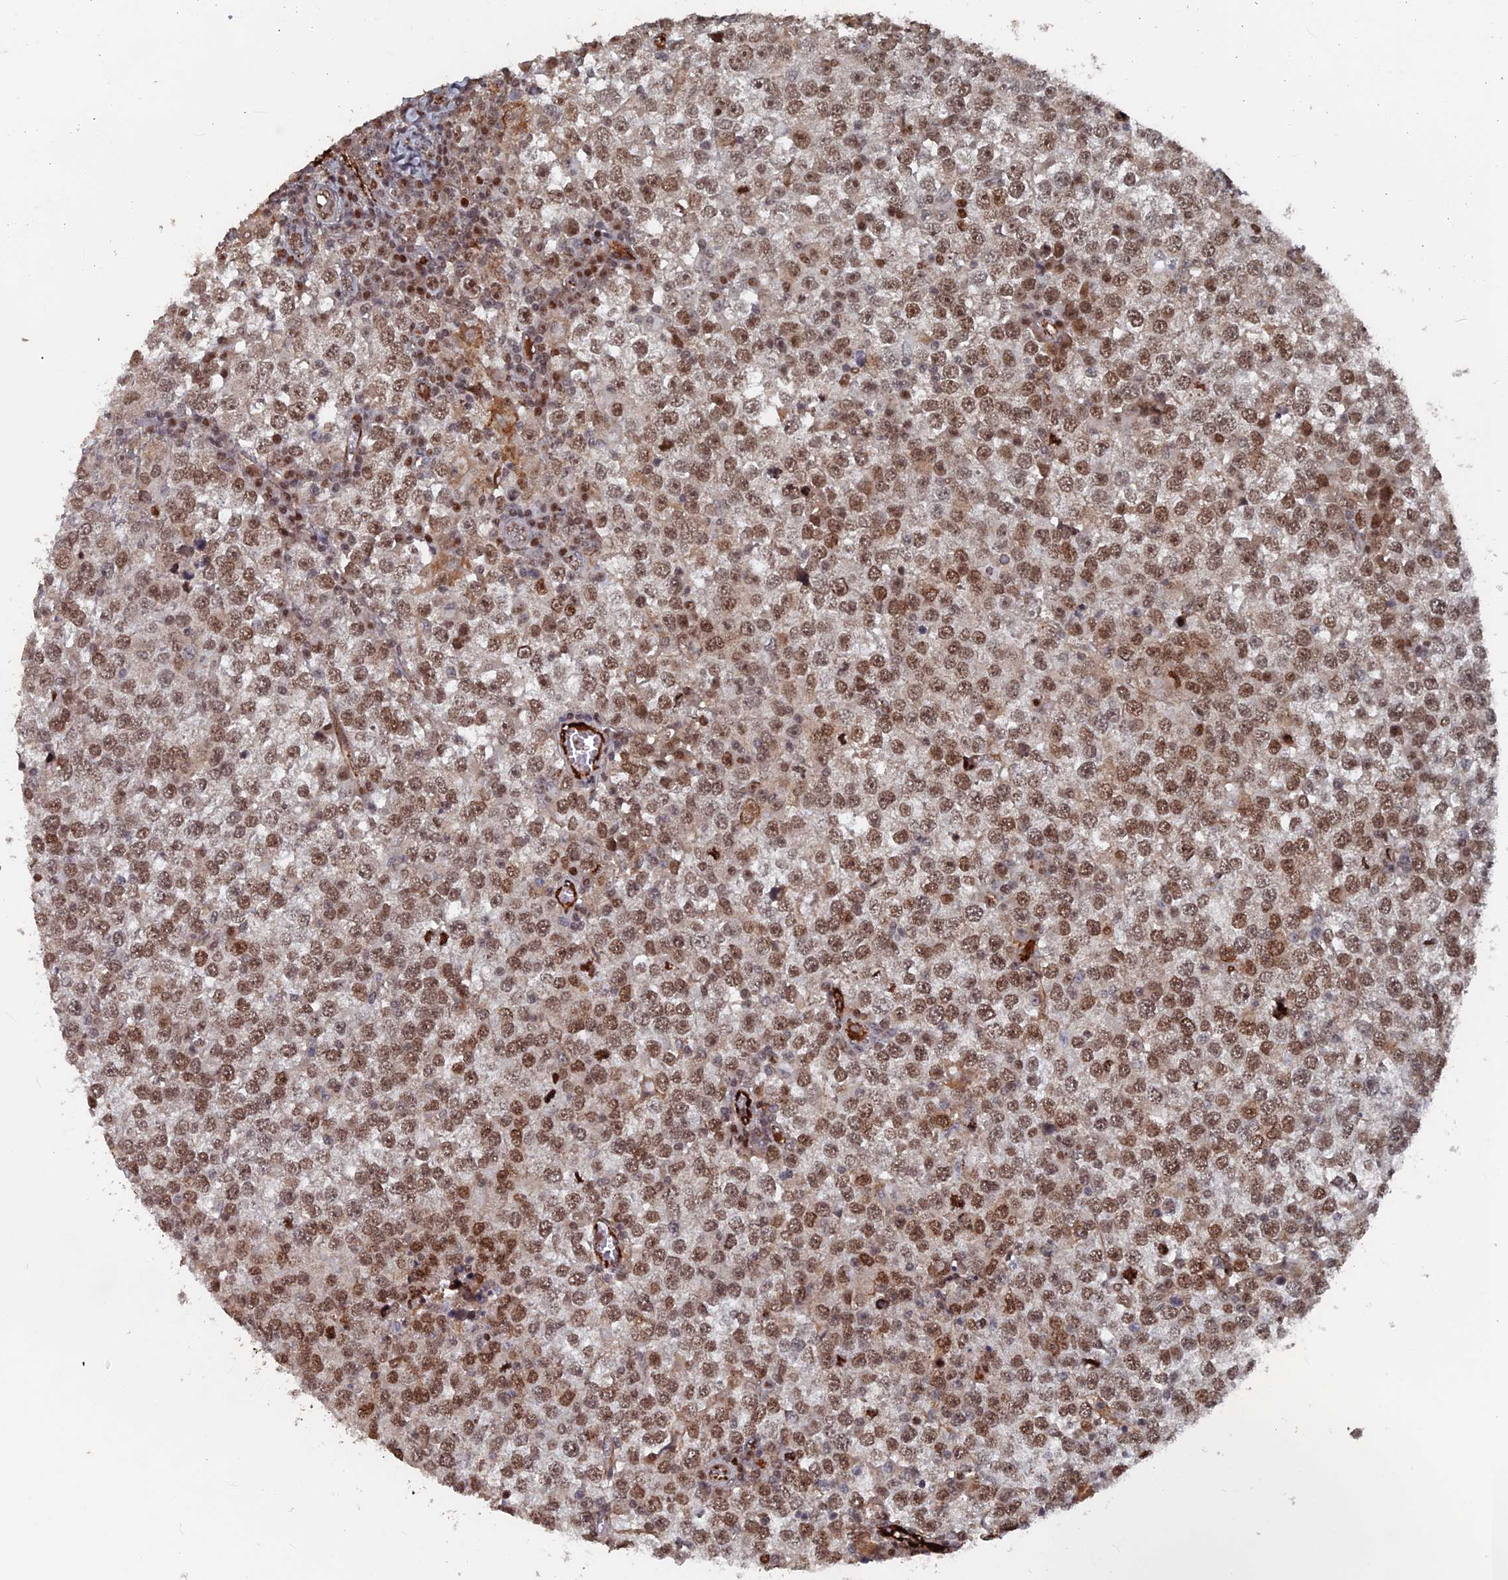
{"staining": {"intensity": "moderate", "quantity": ">75%", "location": "nuclear"}, "tissue": "testis cancer", "cell_type": "Tumor cells", "image_type": "cancer", "snomed": [{"axis": "morphology", "description": "Seminoma, NOS"}, {"axis": "topography", "description": "Testis"}], "caption": "Testis seminoma stained for a protein (brown) demonstrates moderate nuclear positive expression in approximately >75% of tumor cells.", "gene": "SH3D21", "patient": {"sex": "male", "age": 65}}